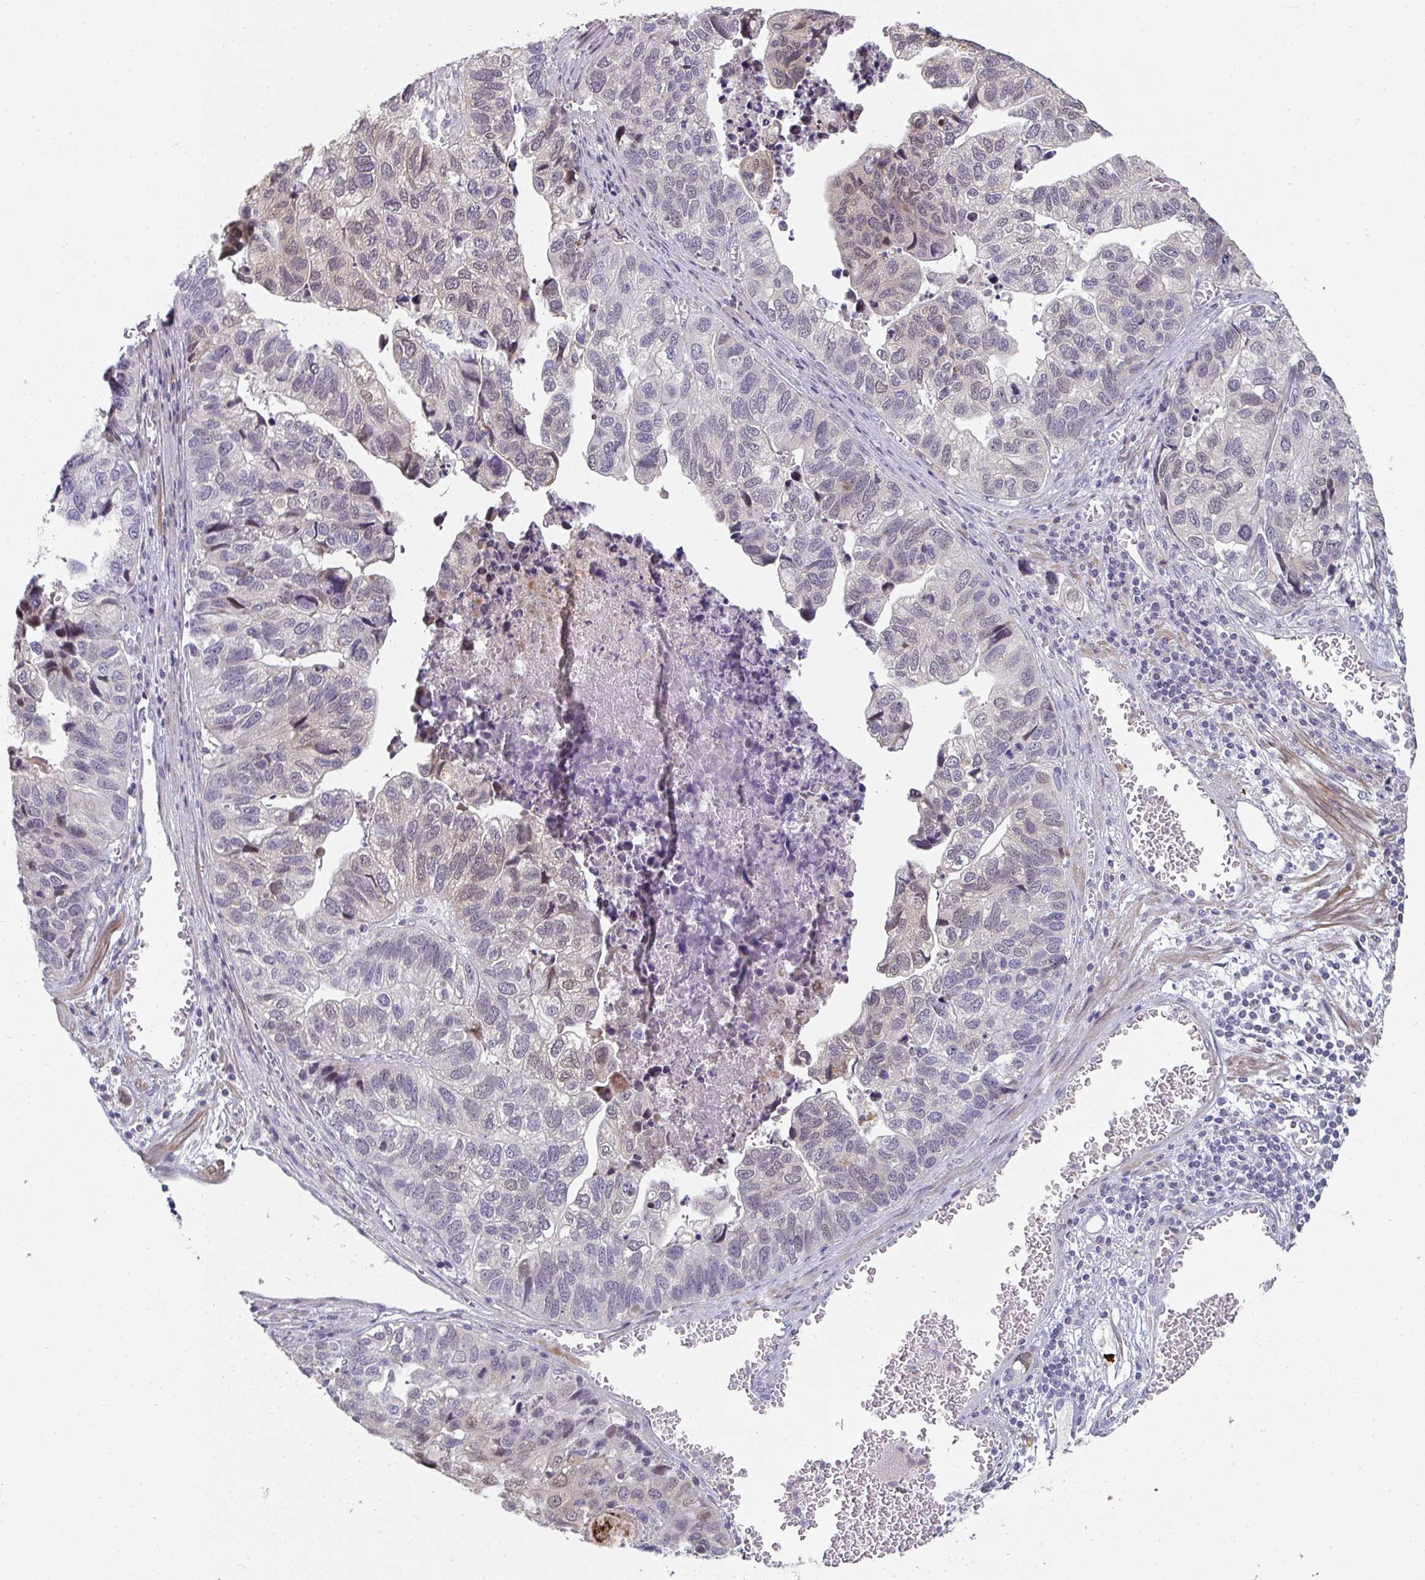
{"staining": {"intensity": "weak", "quantity": "<25%", "location": "nuclear"}, "tissue": "stomach cancer", "cell_type": "Tumor cells", "image_type": "cancer", "snomed": [{"axis": "morphology", "description": "Adenocarcinoma, NOS"}, {"axis": "topography", "description": "Stomach, upper"}], "caption": "Image shows no protein staining in tumor cells of adenocarcinoma (stomach) tissue. Nuclei are stained in blue.", "gene": "A1CF", "patient": {"sex": "female", "age": 67}}